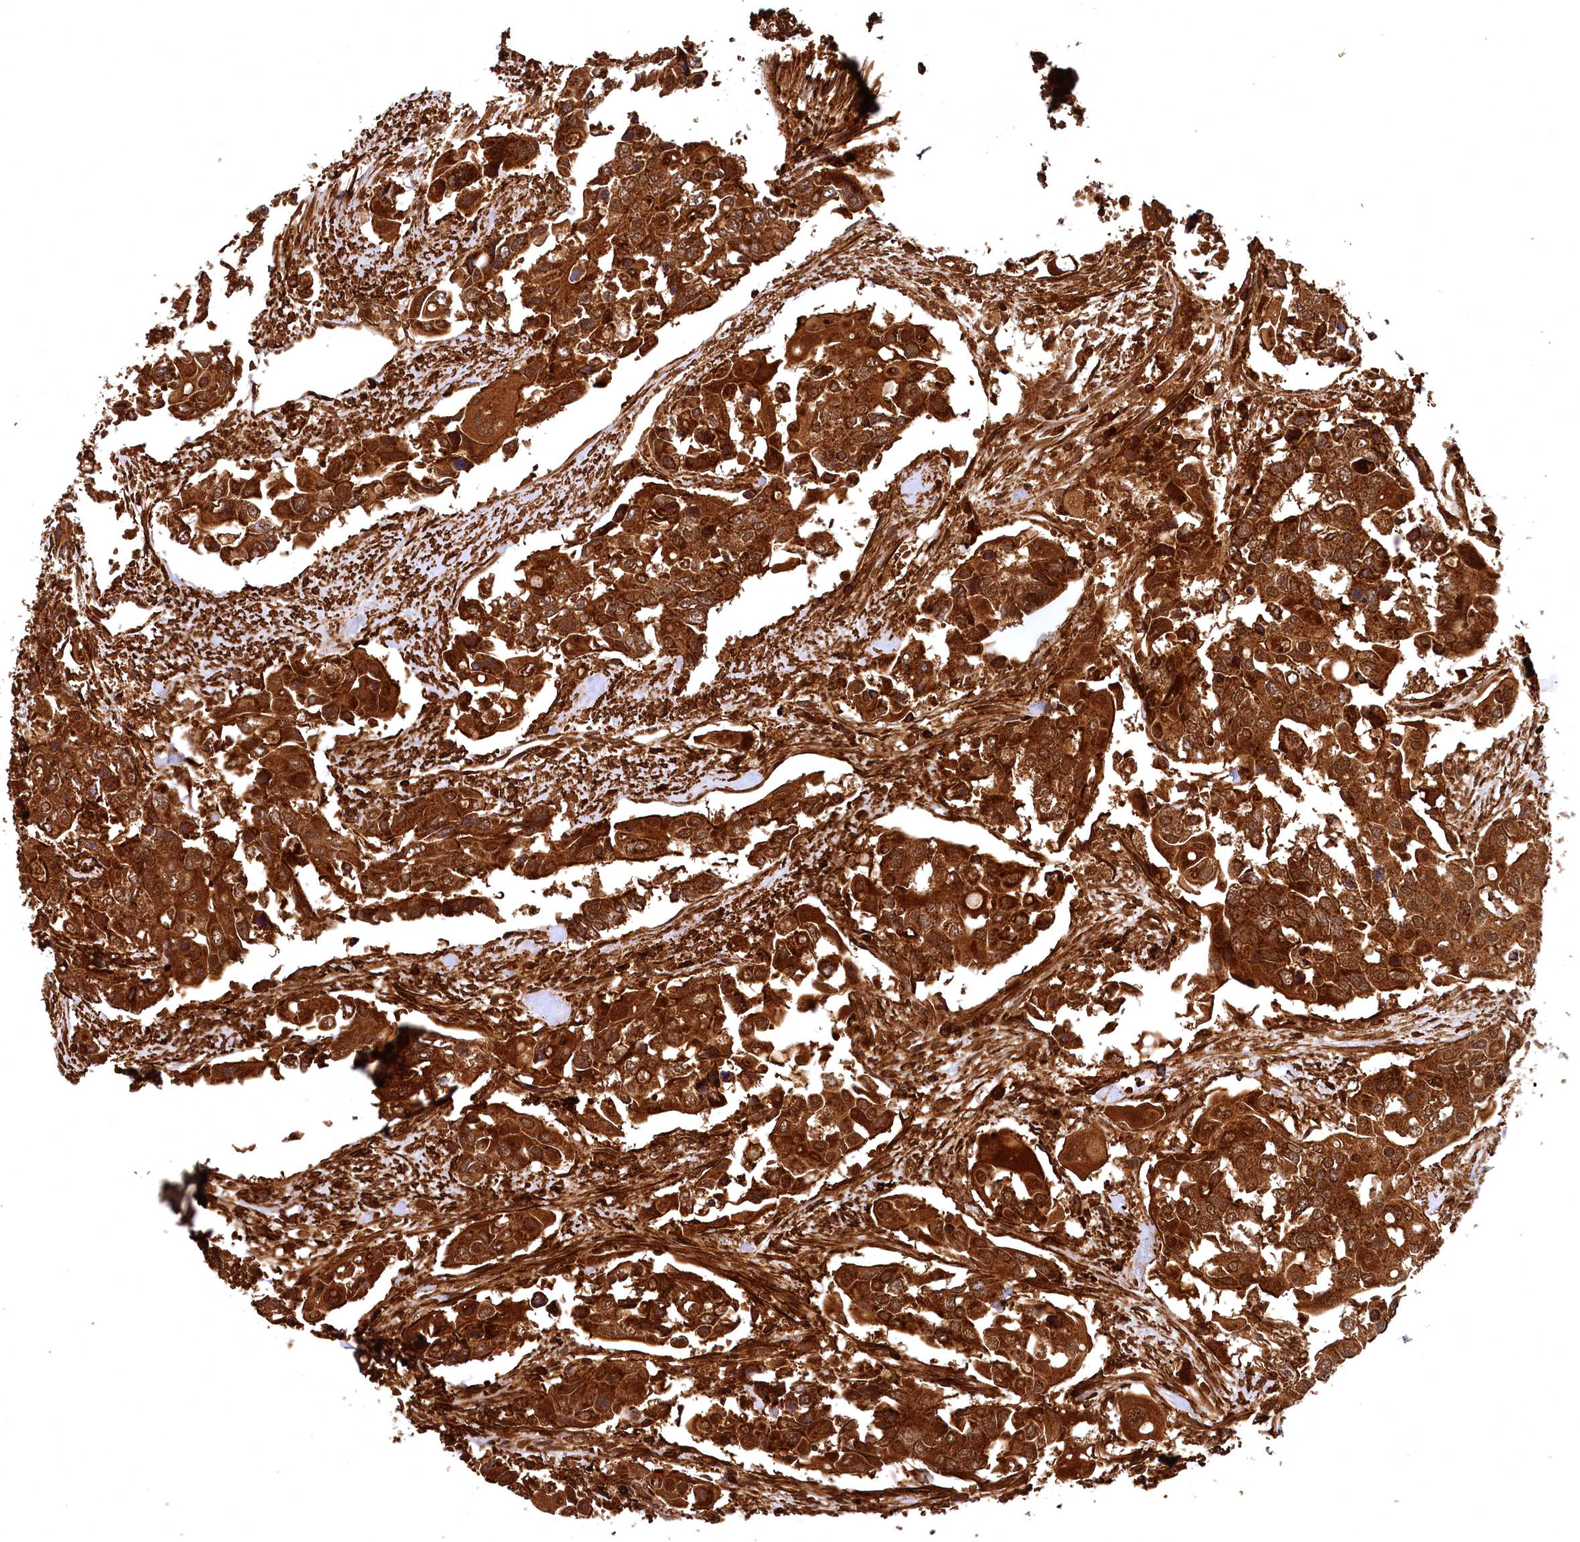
{"staining": {"intensity": "strong", "quantity": ">75%", "location": "cytoplasmic/membranous,nuclear"}, "tissue": "colorectal cancer", "cell_type": "Tumor cells", "image_type": "cancer", "snomed": [{"axis": "morphology", "description": "Adenocarcinoma, NOS"}, {"axis": "topography", "description": "Colon"}], "caption": "Brown immunohistochemical staining in human colorectal cancer (adenocarcinoma) reveals strong cytoplasmic/membranous and nuclear positivity in about >75% of tumor cells.", "gene": "STUB1", "patient": {"sex": "male", "age": 77}}